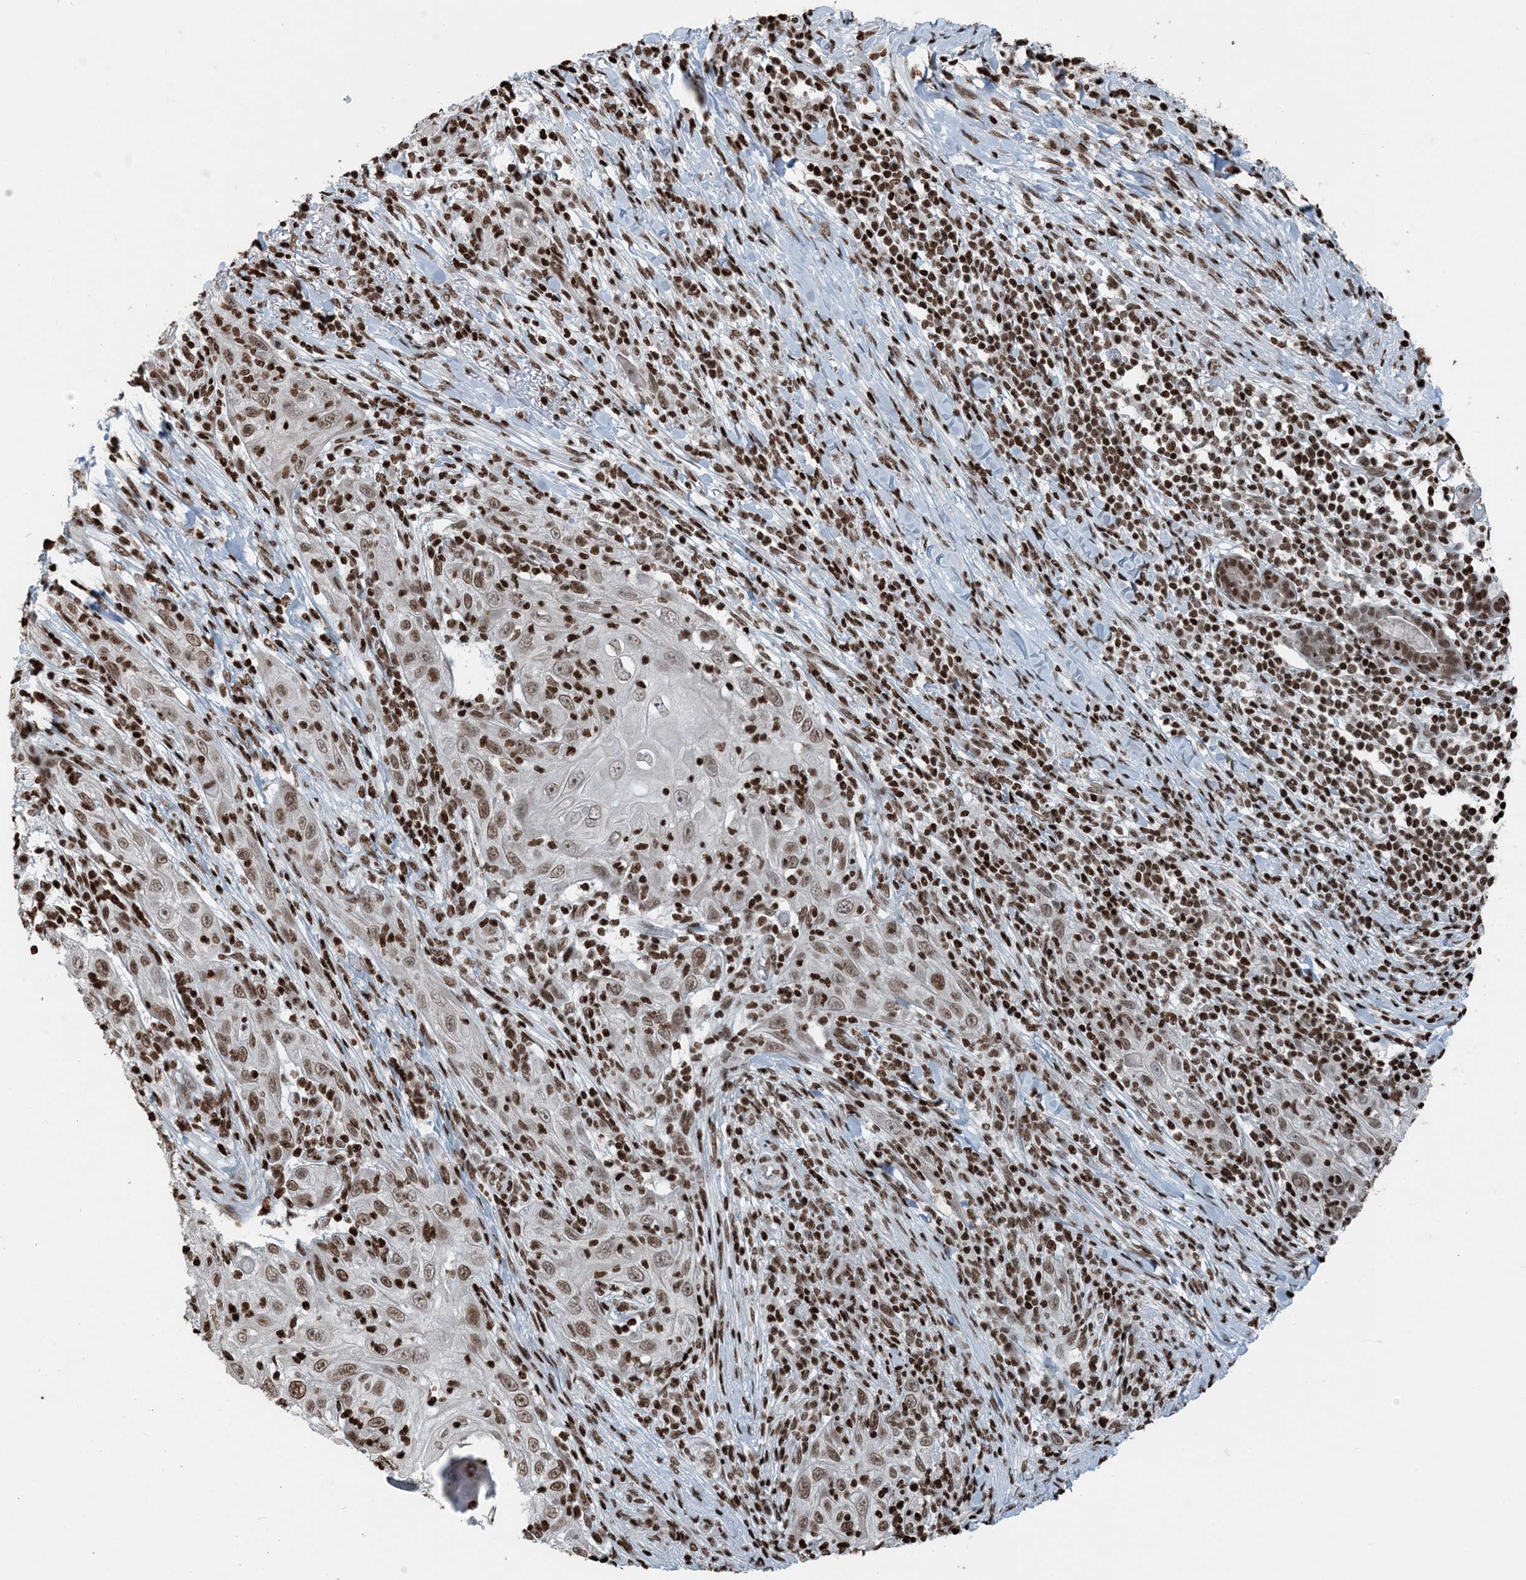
{"staining": {"intensity": "moderate", "quantity": ">75%", "location": "nuclear"}, "tissue": "skin cancer", "cell_type": "Tumor cells", "image_type": "cancer", "snomed": [{"axis": "morphology", "description": "Squamous cell carcinoma, NOS"}, {"axis": "topography", "description": "Skin"}], "caption": "Immunohistochemical staining of skin cancer shows medium levels of moderate nuclear protein staining in approximately >75% of tumor cells.", "gene": "H3-3B", "patient": {"sex": "female", "age": 88}}